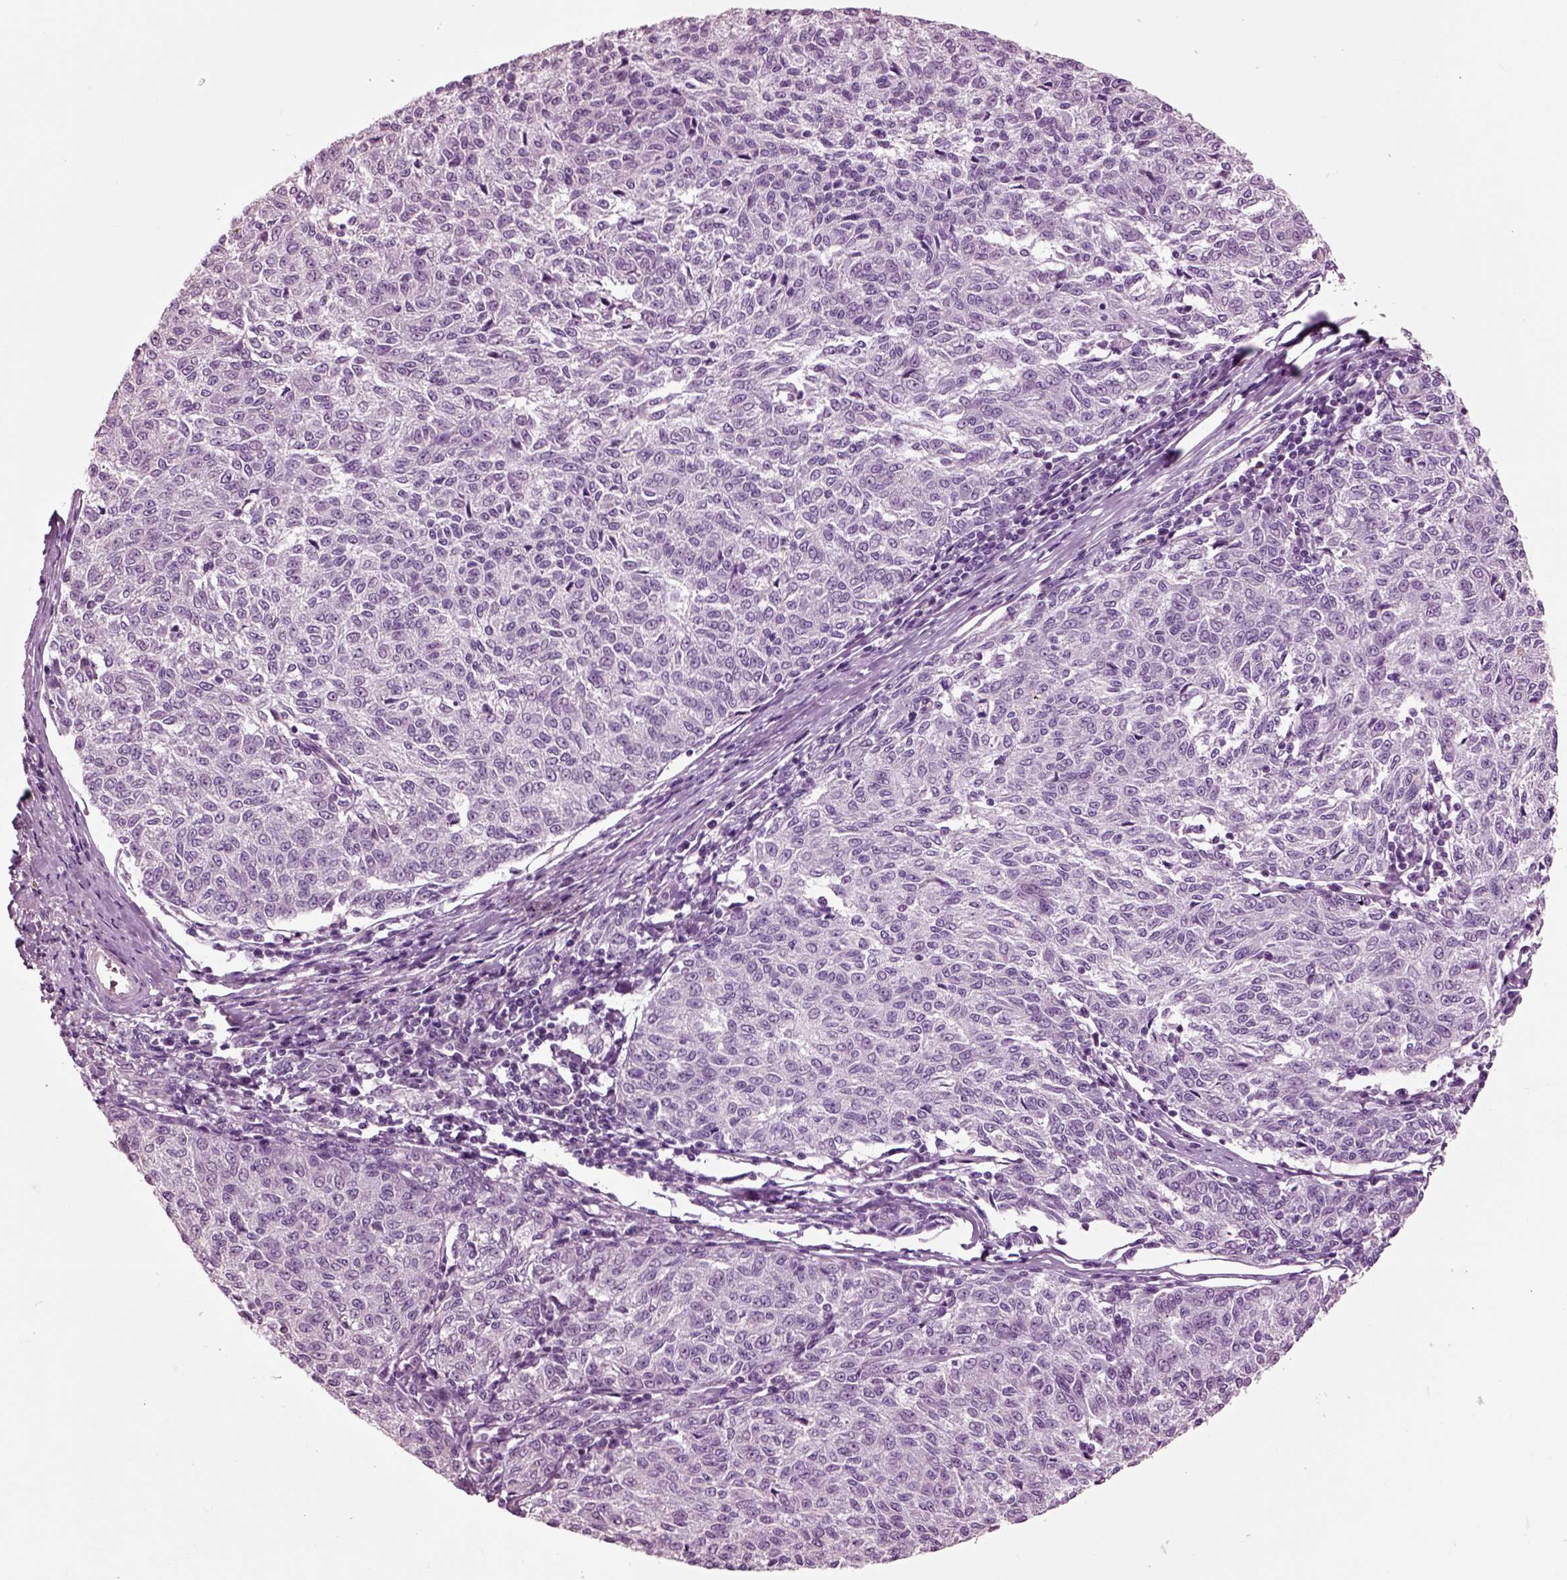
{"staining": {"intensity": "negative", "quantity": "none", "location": "none"}, "tissue": "melanoma", "cell_type": "Tumor cells", "image_type": "cancer", "snomed": [{"axis": "morphology", "description": "Malignant melanoma, NOS"}, {"axis": "topography", "description": "Skin"}], "caption": "Tumor cells are negative for brown protein staining in melanoma.", "gene": "CHGB", "patient": {"sex": "female", "age": 72}}